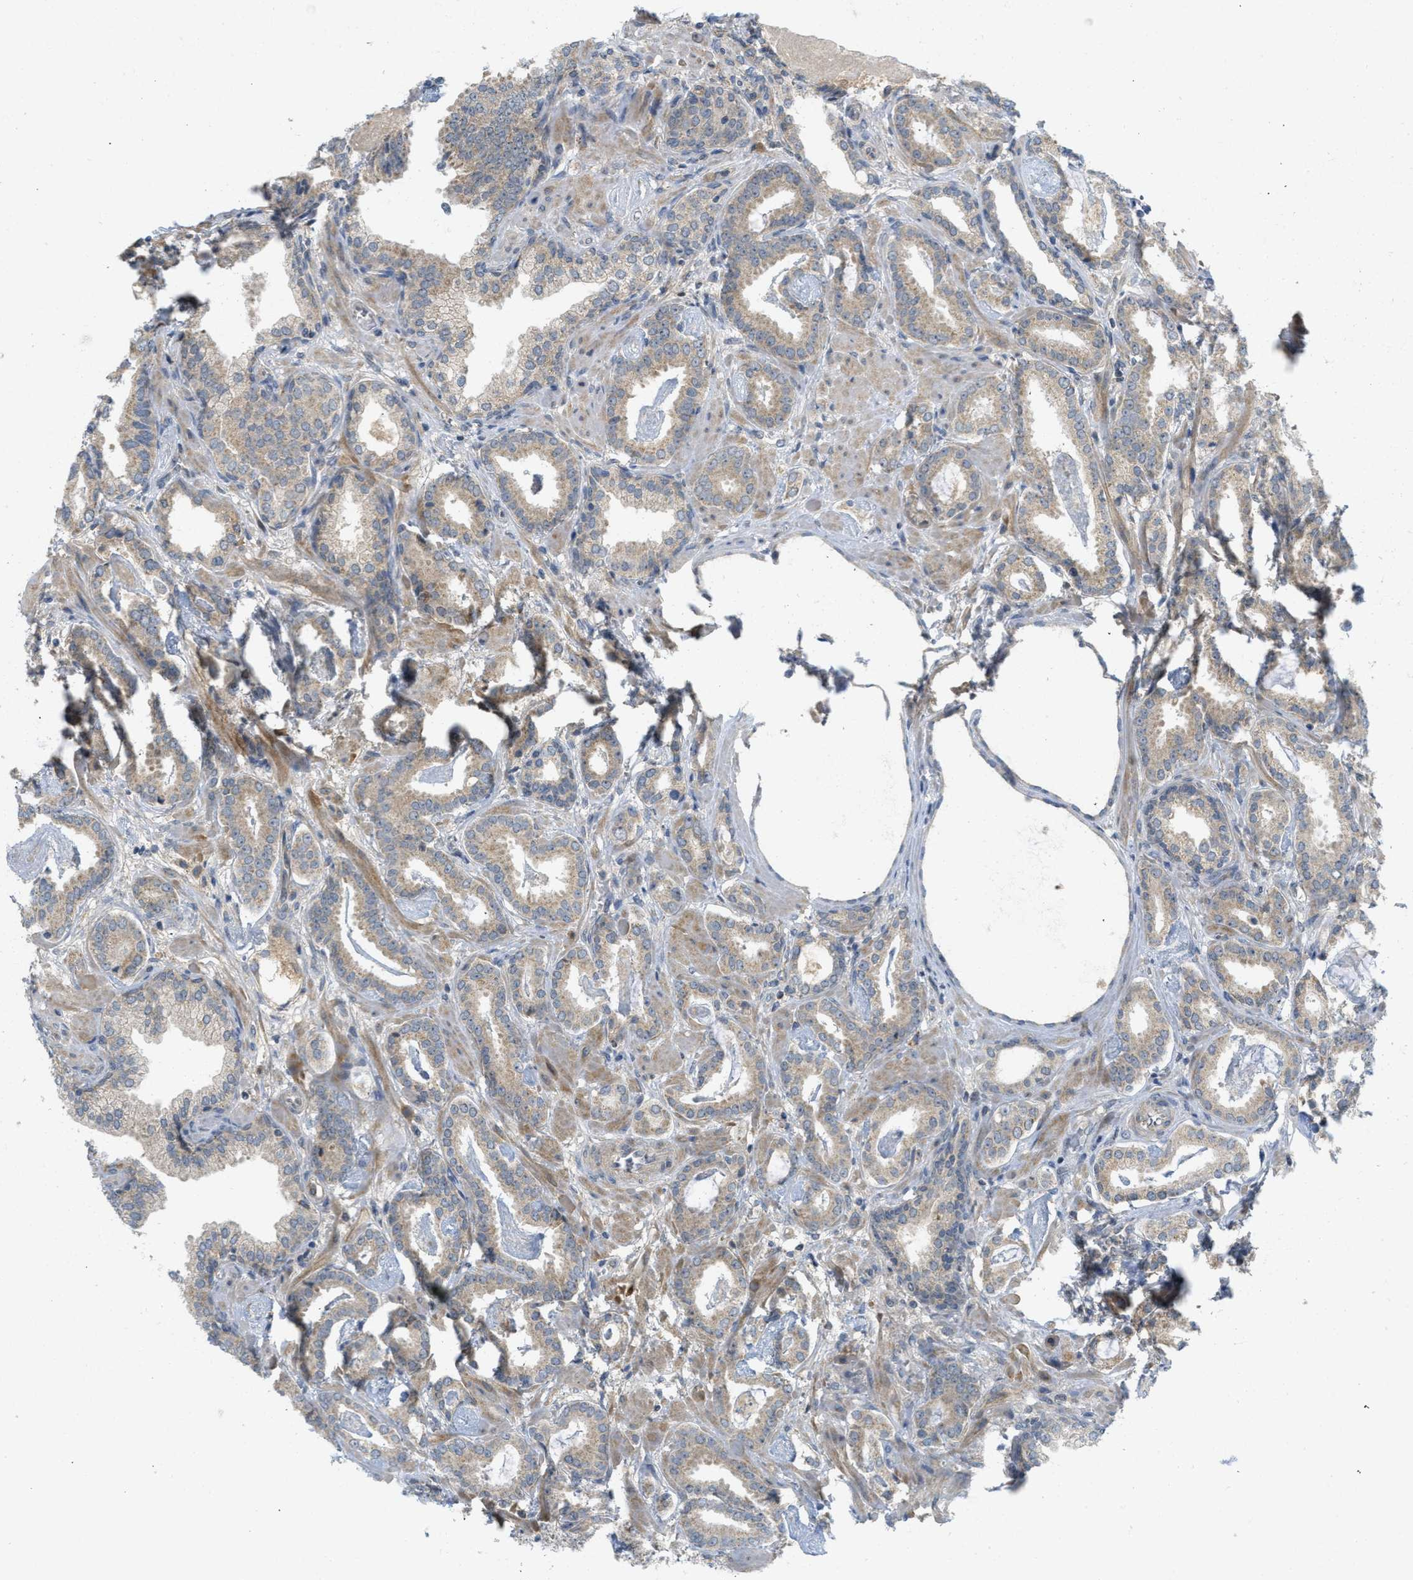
{"staining": {"intensity": "weak", "quantity": ">75%", "location": "cytoplasmic/membranous"}, "tissue": "prostate cancer", "cell_type": "Tumor cells", "image_type": "cancer", "snomed": [{"axis": "morphology", "description": "Adenocarcinoma, Low grade"}, {"axis": "topography", "description": "Prostate"}], "caption": "The immunohistochemical stain highlights weak cytoplasmic/membranous positivity in tumor cells of prostate low-grade adenocarcinoma tissue.", "gene": "PROC", "patient": {"sex": "male", "age": 53}}